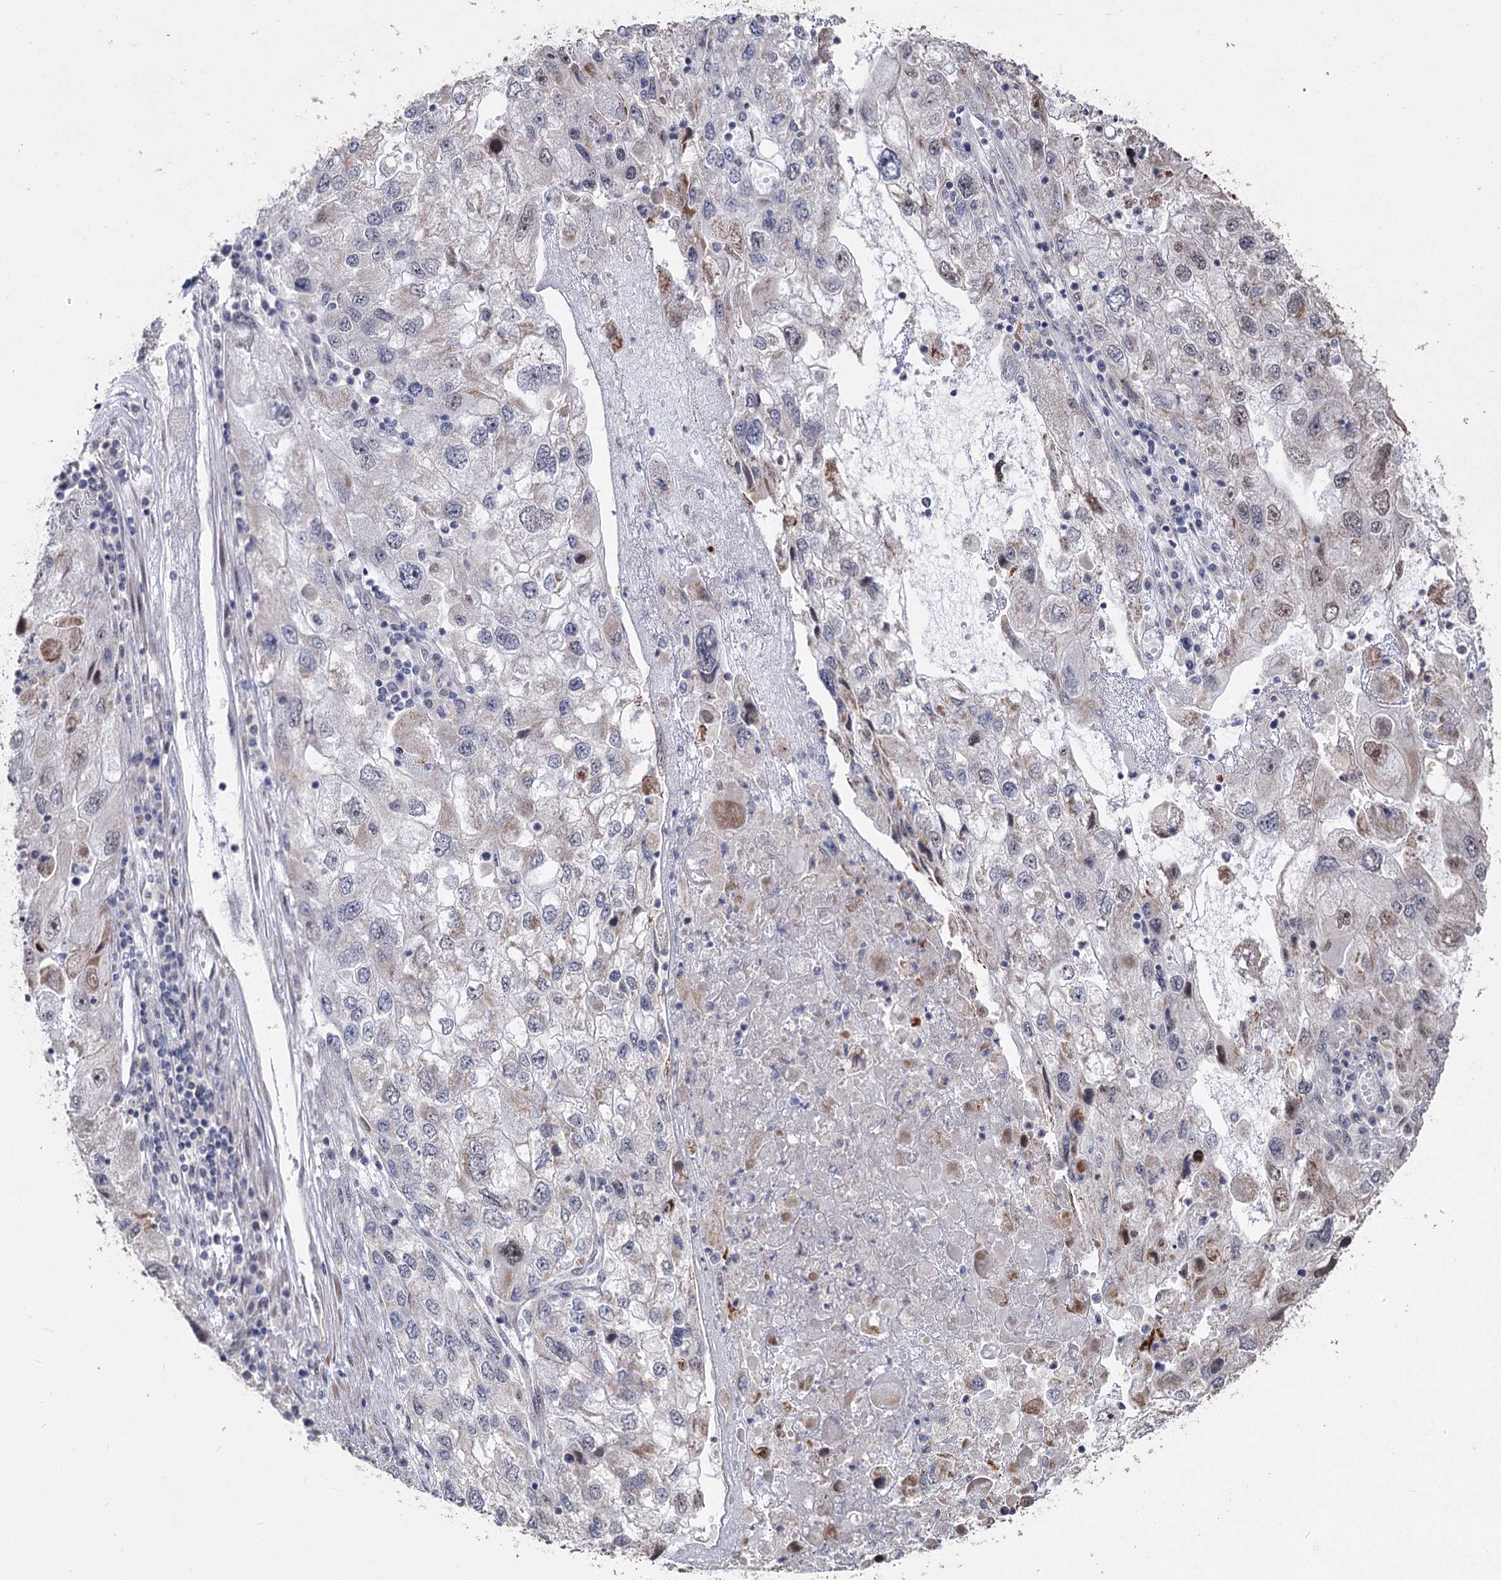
{"staining": {"intensity": "weak", "quantity": "<25%", "location": "cytoplasmic/membranous,nuclear"}, "tissue": "endometrial cancer", "cell_type": "Tumor cells", "image_type": "cancer", "snomed": [{"axis": "morphology", "description": "Adenocarcinoma, NOS"}, {"axis": "topography", "description": "Endometrium"}], "caption": "The immunohistochemistry (IHC) image has no significant expression in tumor cells of endometrial cancer (adenocarcinoma) tissue.", "gene": "RUFY4", "patient": {"sex": "female", "age": 49}}